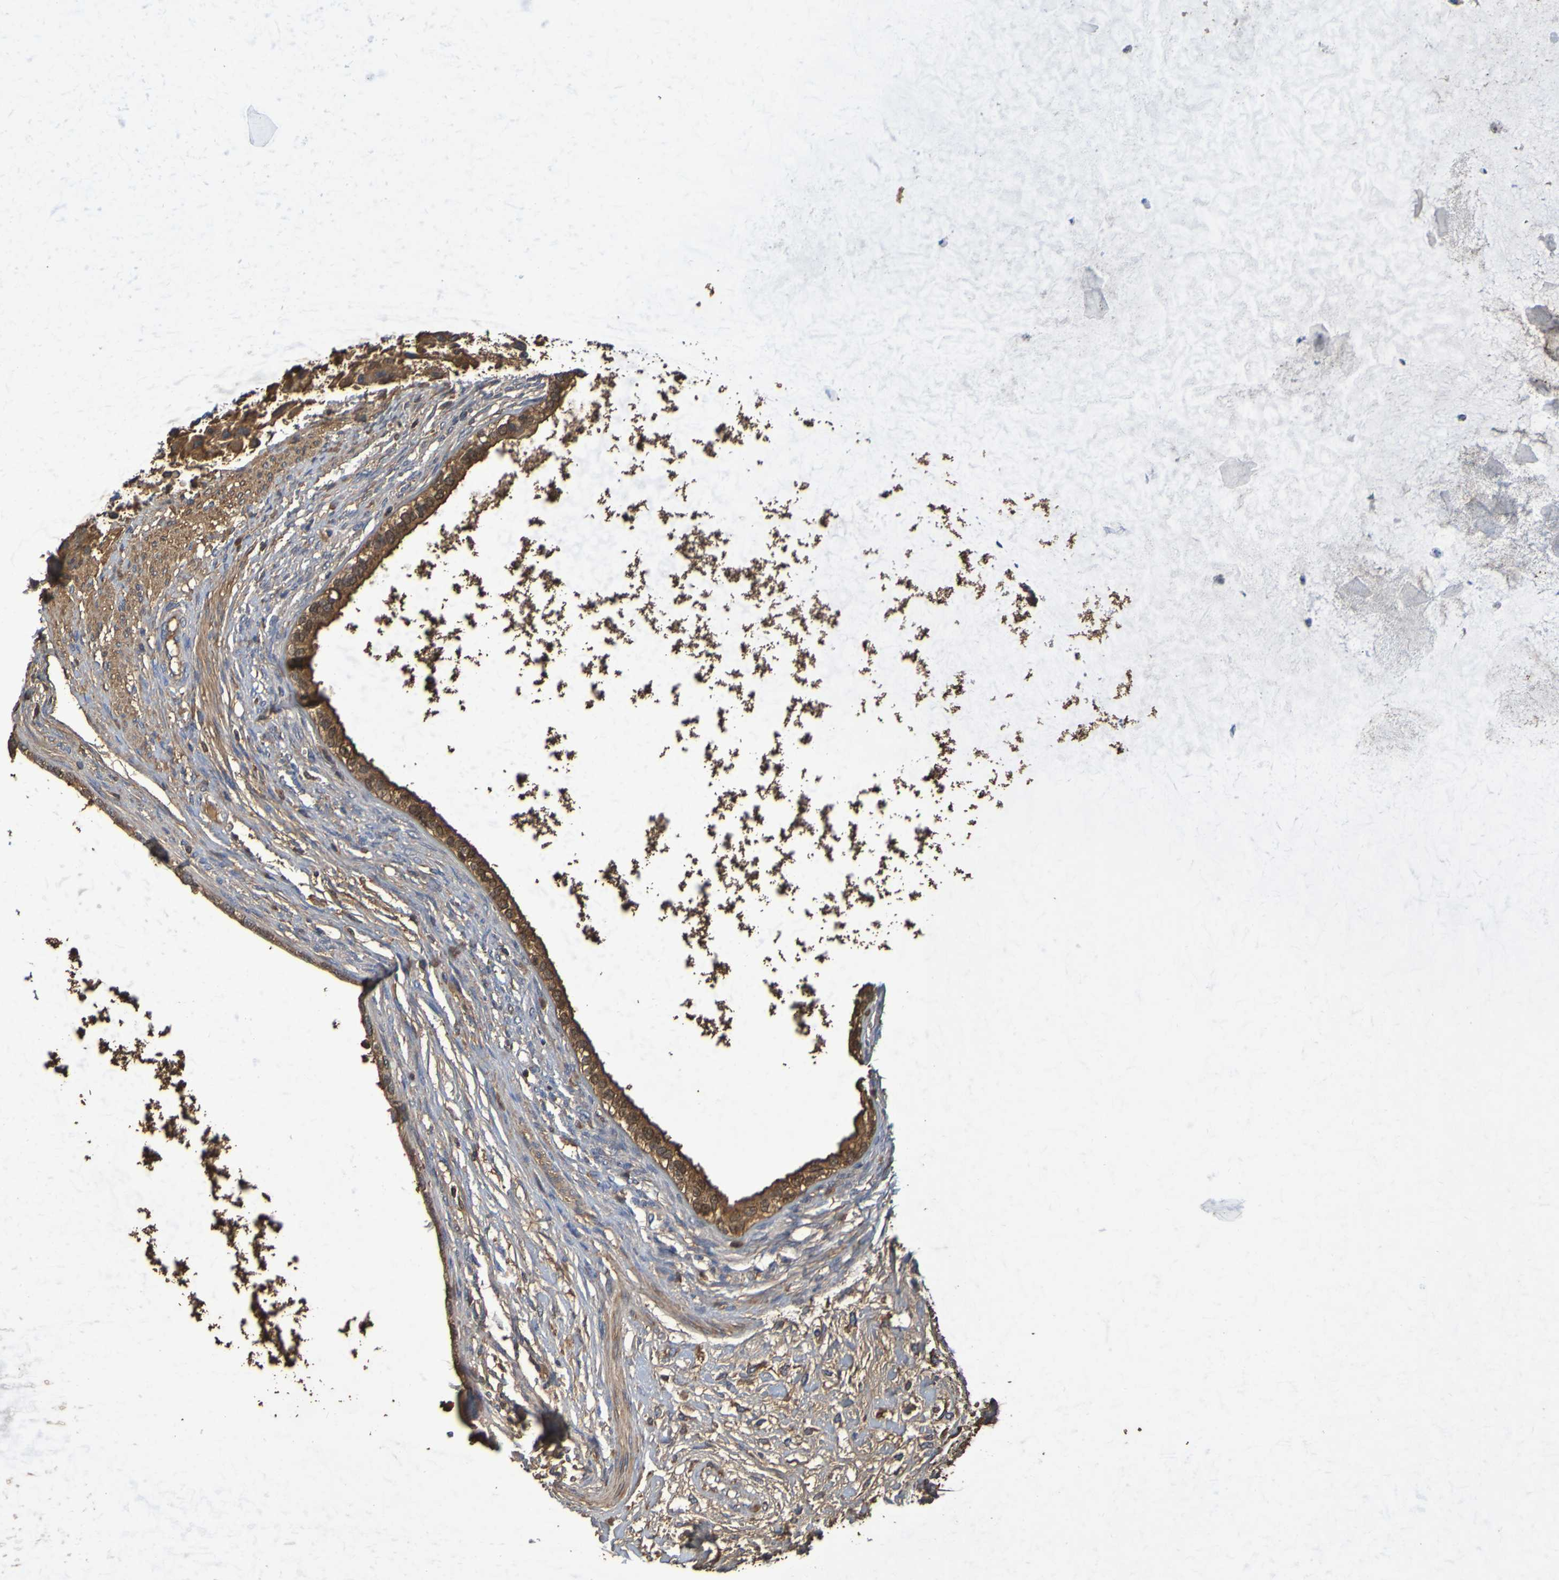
{"staining": {"intensity": "moderate", "quantity": ">75%", "location": "cytoplasmic/membranous,nuclear"}, "tissue": "testis cancer", "cell_type": "Tumor cells", "image_type": "cancer", "snomed": [{"axis": "morphology", "description": "Carcinoma, Embryonal, NOS"}, {"axis": "topography", "description": "Testis"}], "caption": "A high-resolution histopathology image shows immunohistochemistry staining of testis cancer, which displays moderate cytoplasmic/membranous and nuclear staining in about >75% of tumor cells. (Stains: DAB (3,3'-diaminobenzidine) in brown, nuclei in blue, Microscopy: brightfield microscopy at high magnification).", "gene": "GAB3", "patient": {"sex": "male", "age": 26}}